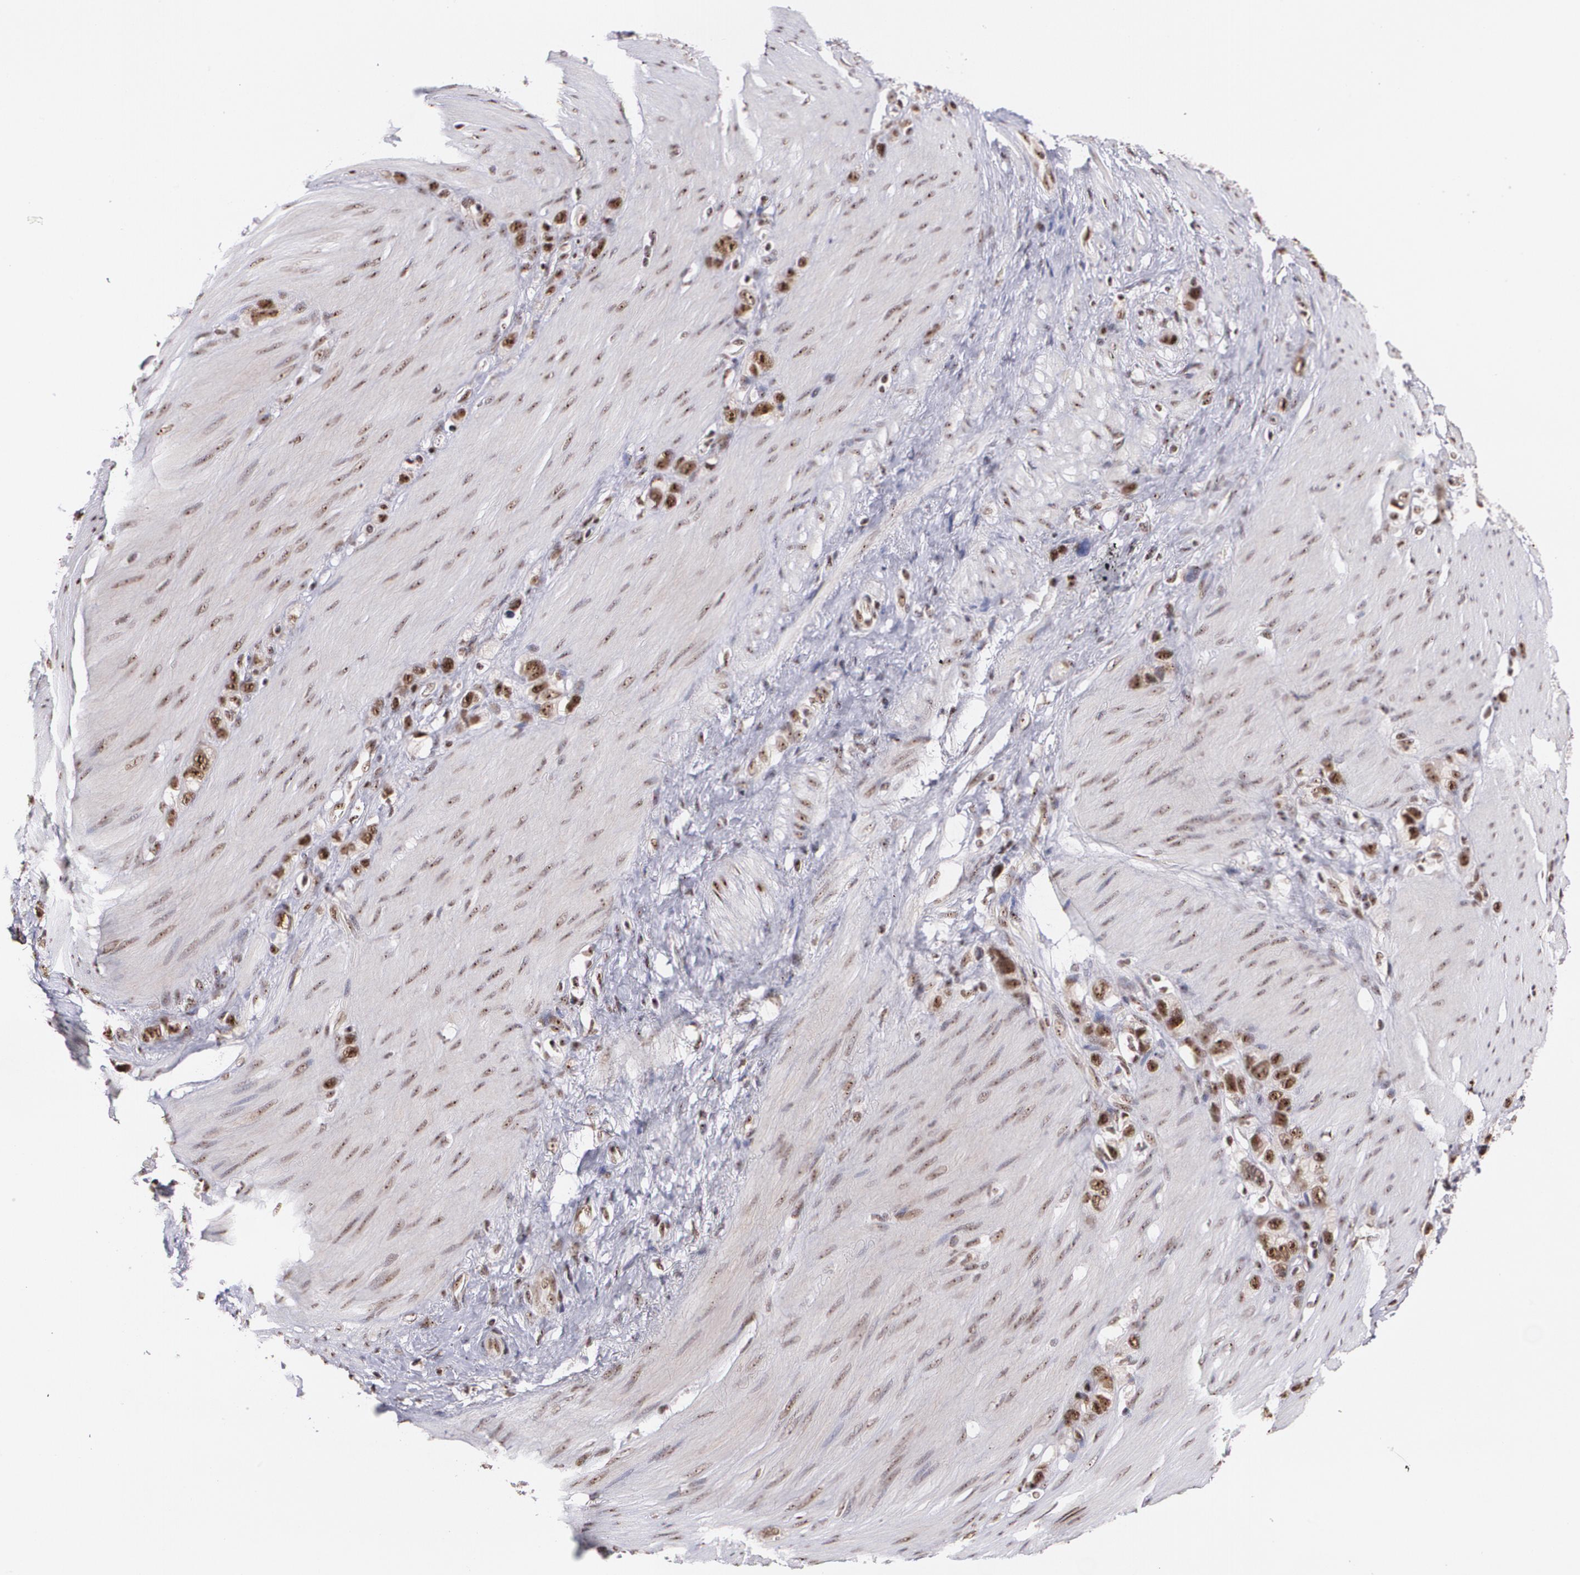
{"staining": {"intensity": "strong", "quantity": ">75%", "location": "cytoplasmic/membranous,nuclear"}, "tissue": "stomach cancer", "cell_type": "Tumor cells", "image_type": "cancer", "snomed": [{"axis": "morphology", "description": "Normal tissue, NOS"}, {"axis": "morphology", "description": "Adenocarcinoma, NOS"}, {"axis": "morphology", "description": "Adenocarcinoma, High grade"}, {"axis": "topography", "description": "Stomach, upper"}, {"axis": "topography", "description": "Stomach"}], "caption": "Immunohistochemistry image of human high-grade adenocarcinoma (stomach) stained for a protein (brown), which displays high levels of strong cytoplasmic/membranous and nuclear expression in approximately >75% of tumor cells.", "gene": "C6orf15", "patient": {"sex": "female", "age": 65}}